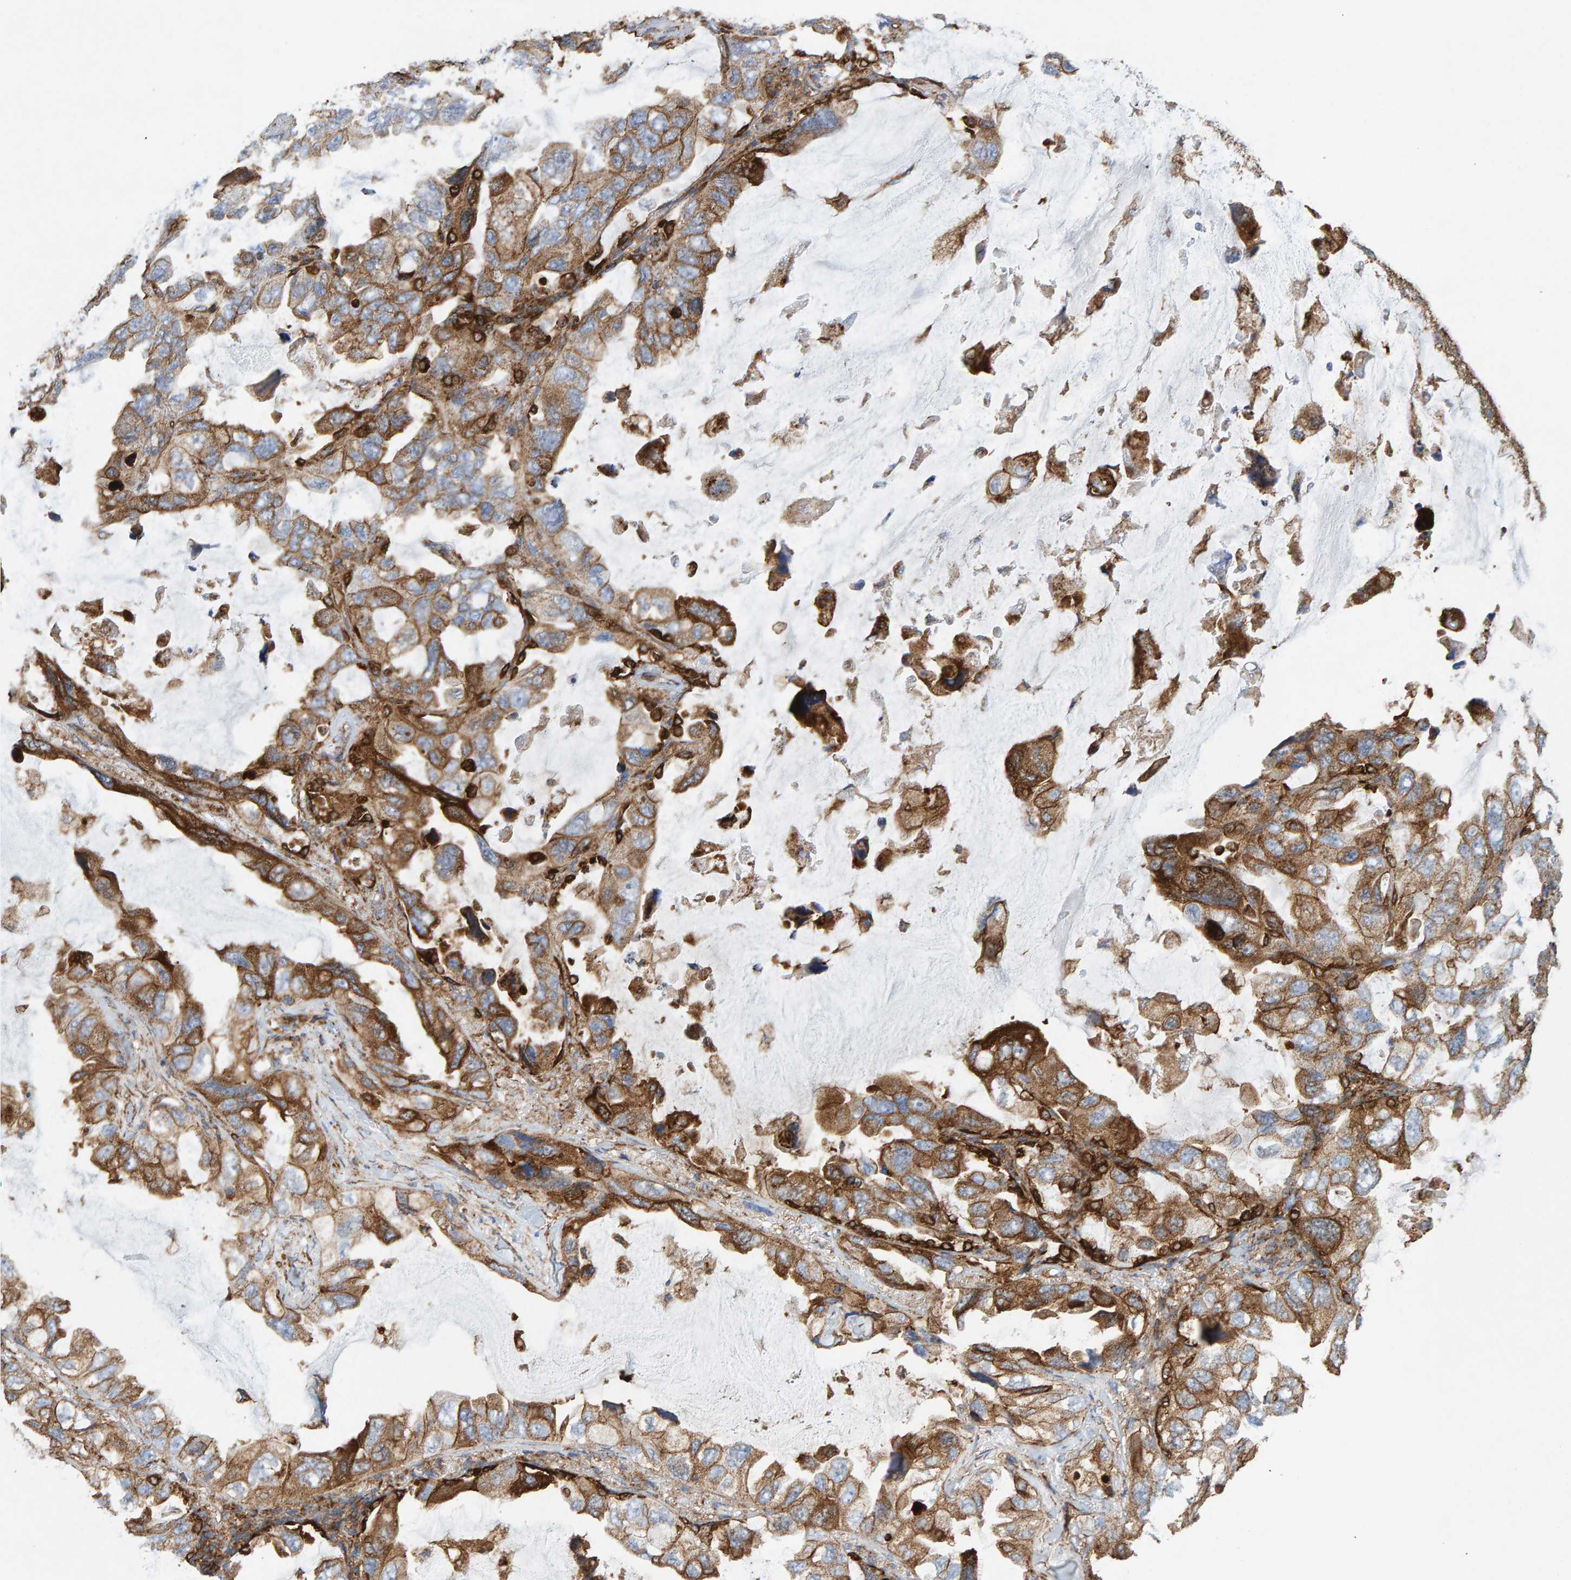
{"staining": {"intensity": "moderate", "quantity": ">75%", "location": "cytoplasmic/membranous"}, "tissue": "lung cancer", "cell_type": "Tumor cells", "image_type": "cancer", "snomed": [{"axis": "morphology", "description": "Squamous cell carcinoma, NOS"}, {"axis": "topography", "description": "Lung"}], "caption": "An image of human lung cancer (squamous cell carcinoma) stained for a protein reveals moderate cytoplasmic/membranous brown staining in tumor cells.", "gene": "MVP", "patient": {"sex": "female", "age": 73}}